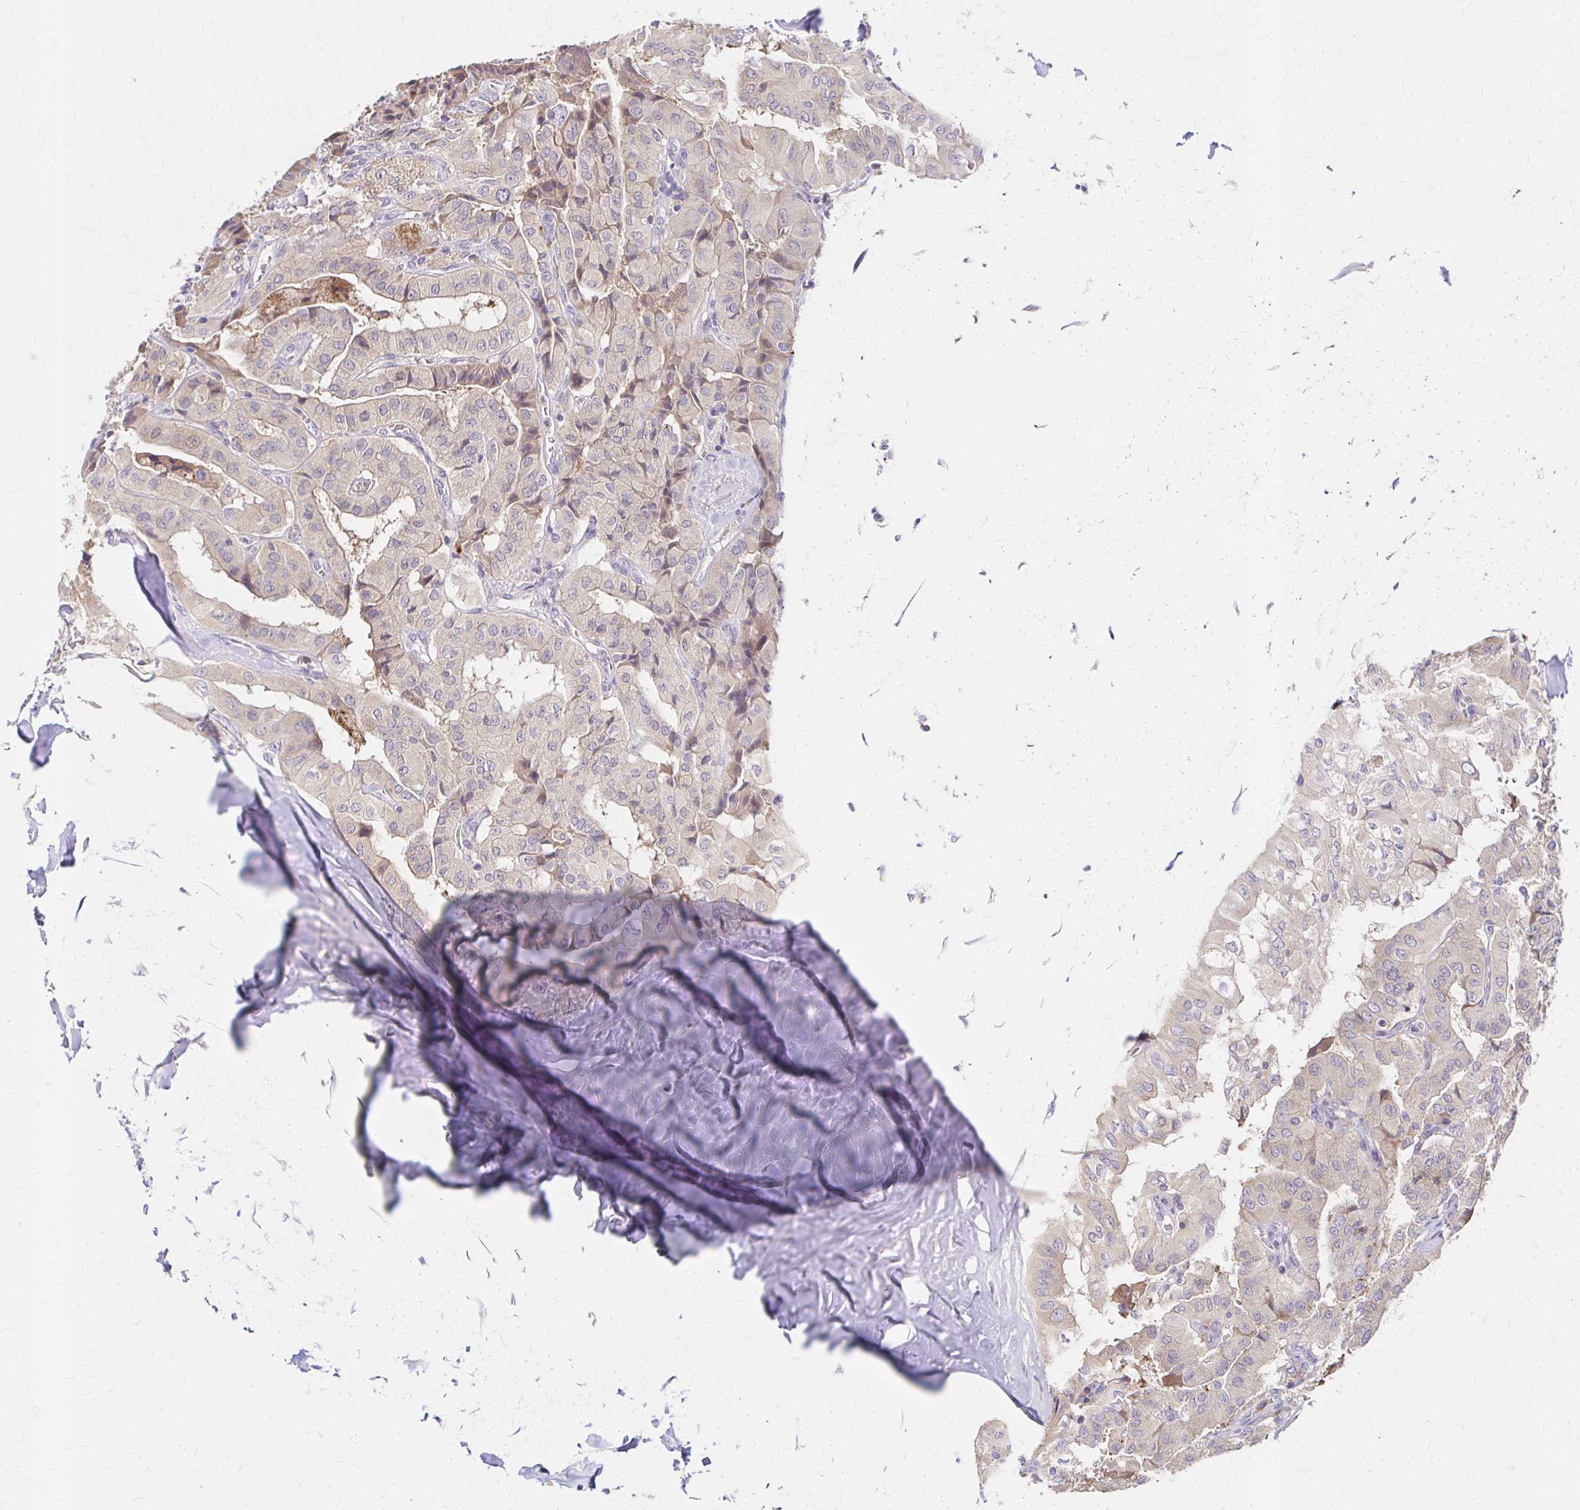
{"staining": {"intensity": "negative", "quantity": "none", "location": "none"}, "tissue": "thyroid cancer", "cell_type": "Tumor cells", "image_type": "cancer", "snomed": [{"axis": "morphology", "description": "Normal tissue, NOS"}, {"axis": "morphology", "description": "Papillary adenocarcinoma, NOS"}, {"axis": "topography", "description": "Thyroid gland"}], "caption": "Tumor cells are negative for protein expression in human papillary adenocarcinoma (thyroid).", "gene": "HMGCS2", "patient": {"sex": "female", "age": 59}}